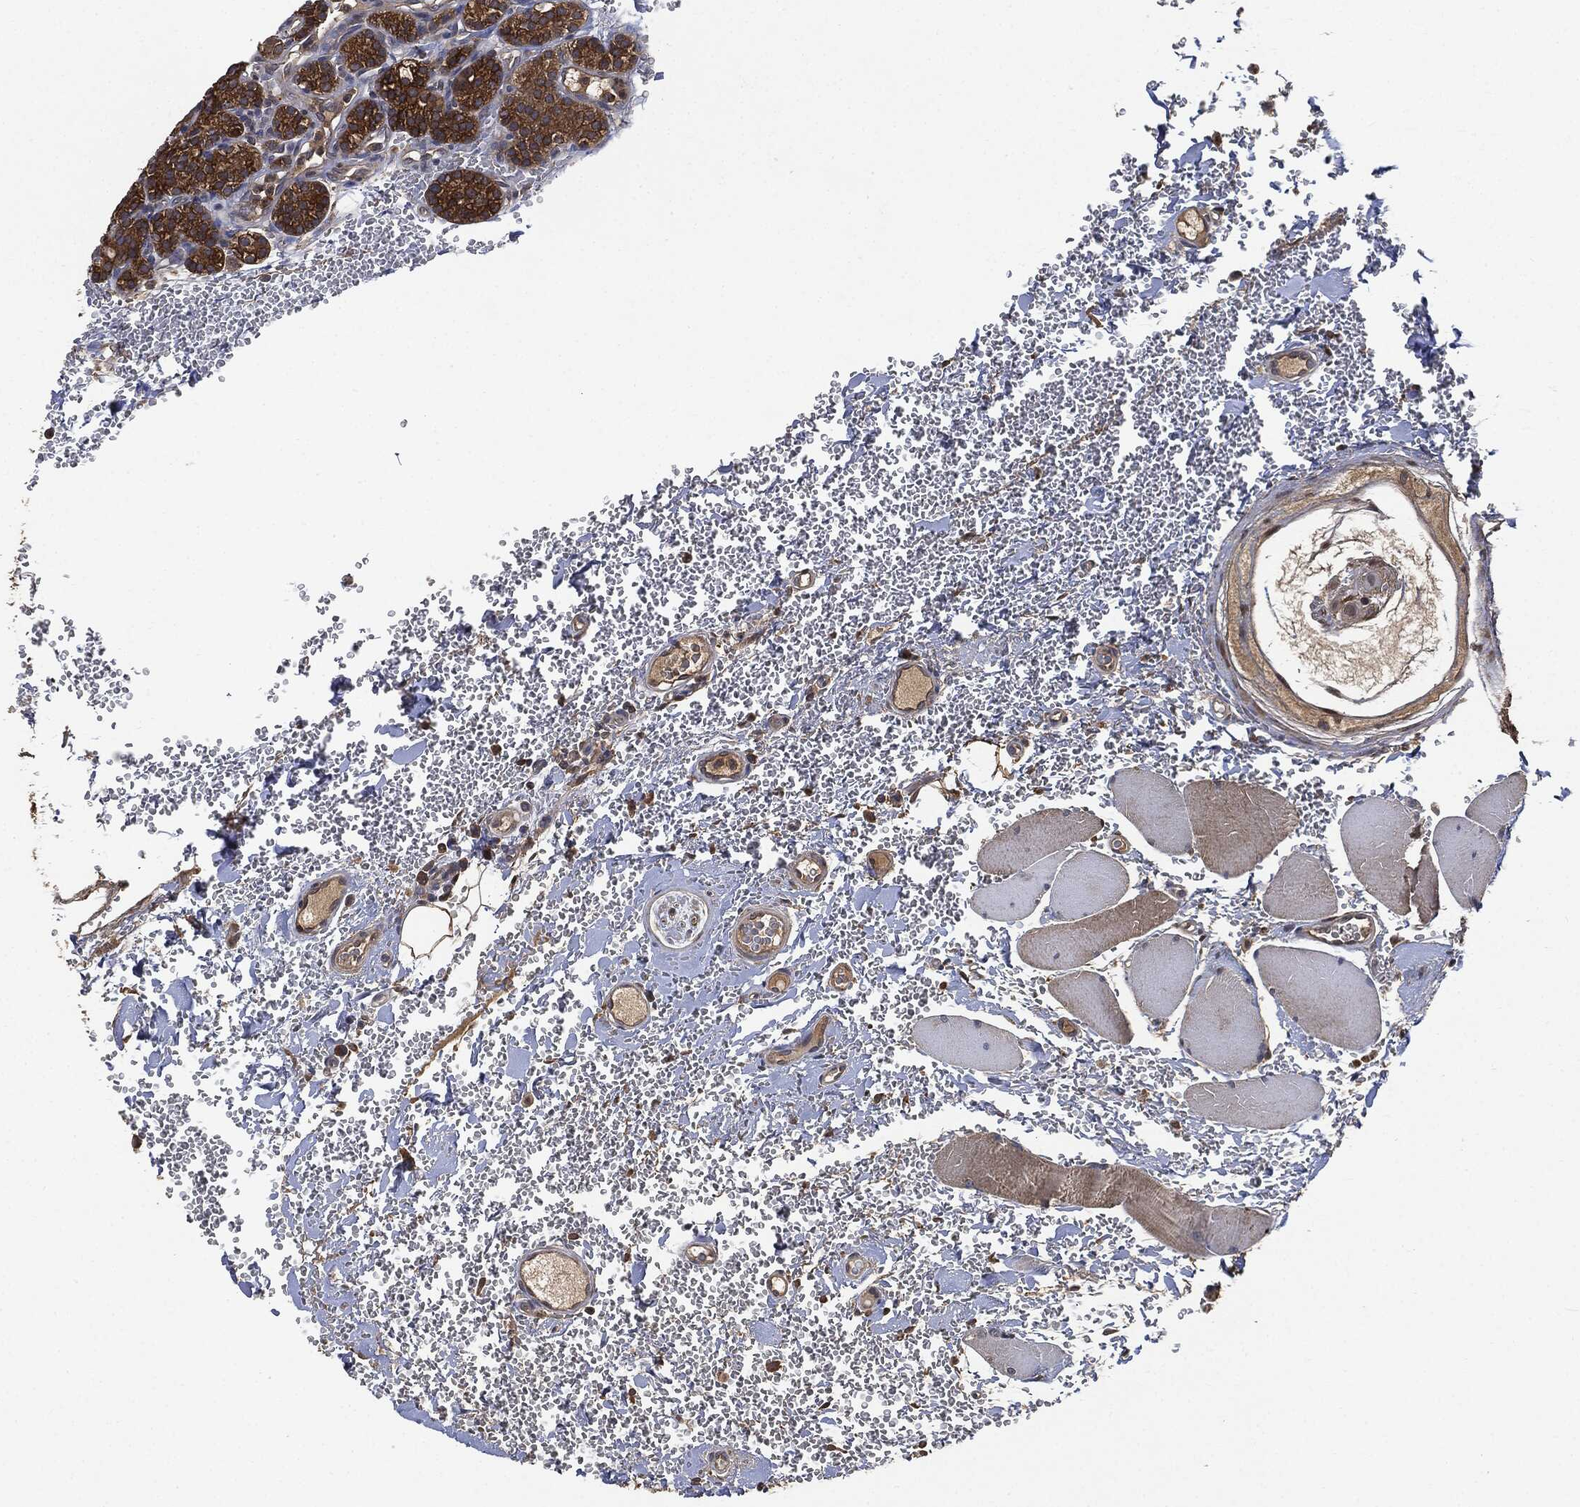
{"staining": {"intensity": "strong", "quantity": ">75%", "location": "cytoplasmic/membranous"}, "tissue": "parathyroid gland", "cell_type": "Glandular cells", "image_type": "normal", "snomed": [{"axis": "morphology", "description": "Normal tissue, NOS"}, {"axis": "topography", "description": "Parathyroid gland"}], "caption": "Strong cytoplasmic/membranous expression for a protein is present in about >75% of glandular cells of benign parathyroid gland using immunohistochemistry (IHC).", "gene": "BRAF", "patient": {"sex": "female", "age": 67}}